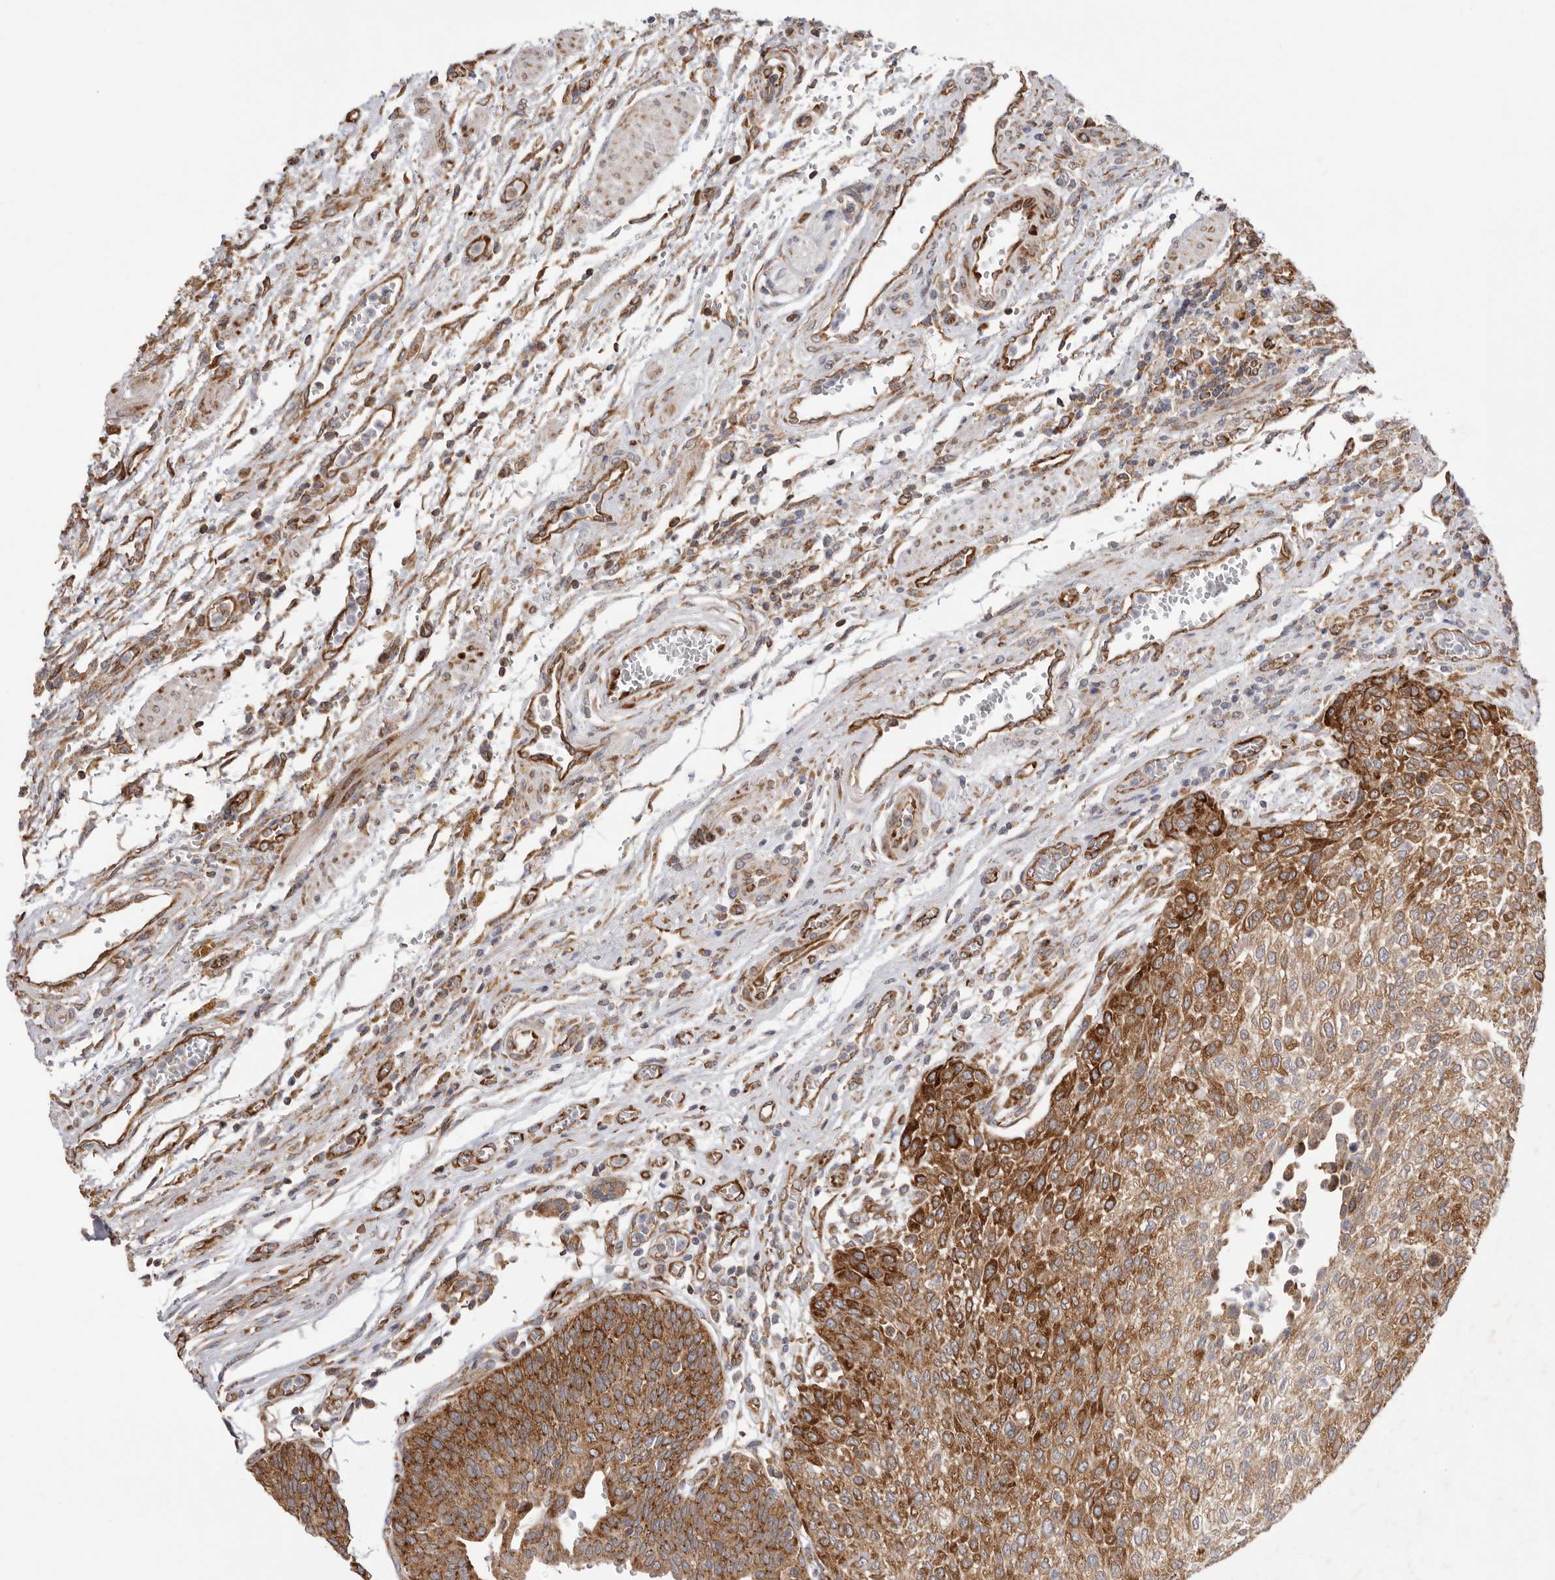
{"staining": {"intensity": "strong", "quantity": ">75%", "location": "cytoplasmic/membranous"}, "tissue": "urothelial cancer", "cell_type": "Tumor cells", "image_type": "cancer", "snomed": [{"axis": "morphology", "description": "Urothelial carcinoma, Low grade"}, {"axis": "morphology", "description": "Urothelial carcinoma, High grade"}, {"axis": "topography", "description": "Urinary bladder"}], "caption": "The histopathology image displays a brown stain indicating the presence of a protein in the cytoplasmic/membranous of tumor cells in urothelial carcinoma (low-grade).", "gene": "SERBP1", "patient": {"sex": "male", "age": 35}}